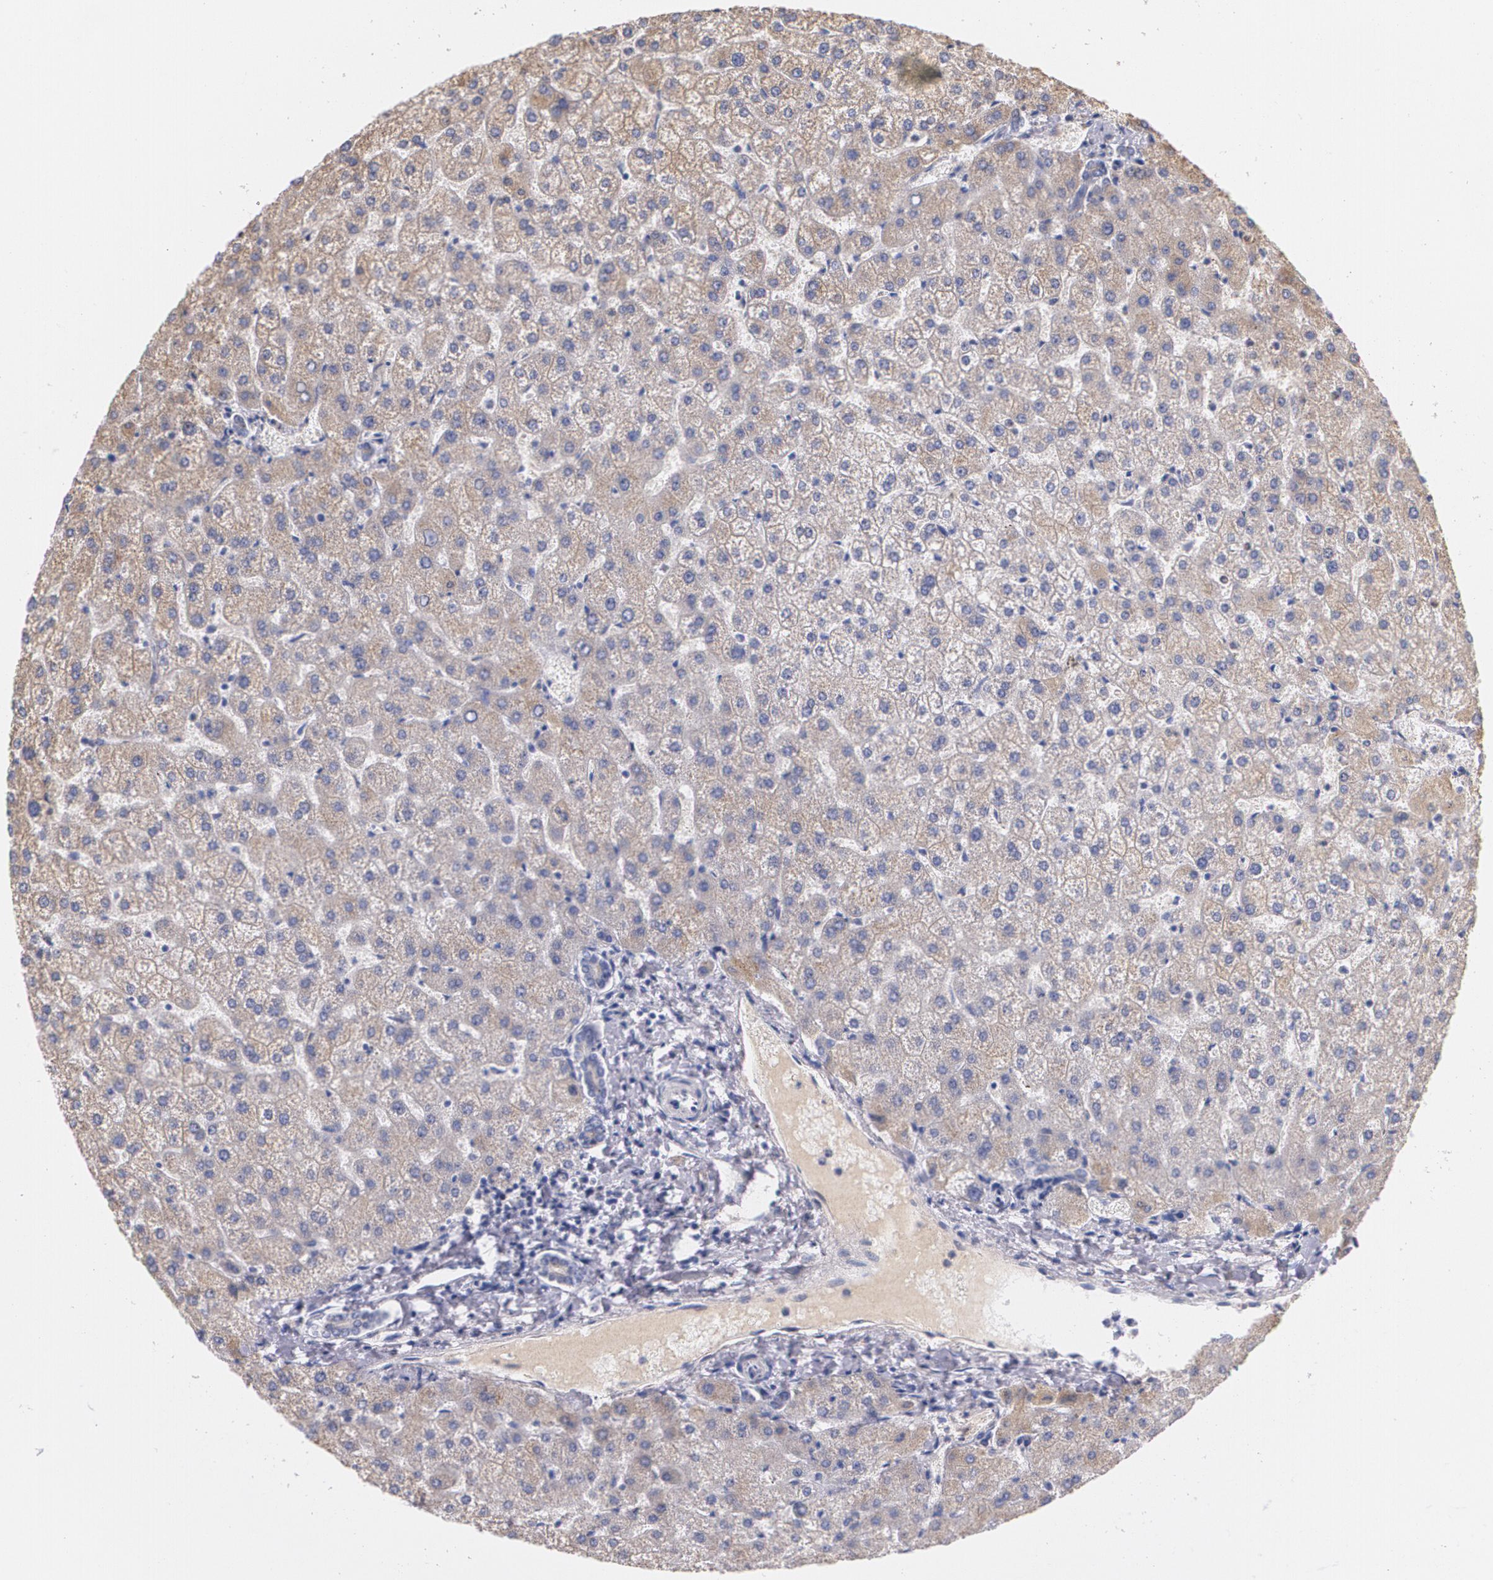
{"staining": {"intensity": "weak", "quantity": "25%-75%", "location": "cytoplasmic/membranous"}, "tissue": "liver", "cell_type": "Cholangiocytes", "image_type": "normal", "snomed": [{"axis": "morphology", "description": "Normal tissue, NOS"}, {"axis": "topography", "description": "Liver"}], "caption": "About 25%-75% of cholangiocytes in unremarkable human liver exhibit weak cytoplasmic/membranous protein staining as visualized by brown immunohistochemical staining.", "gene": "AMBP", "patient": {"sex": "female", "age": 32}}